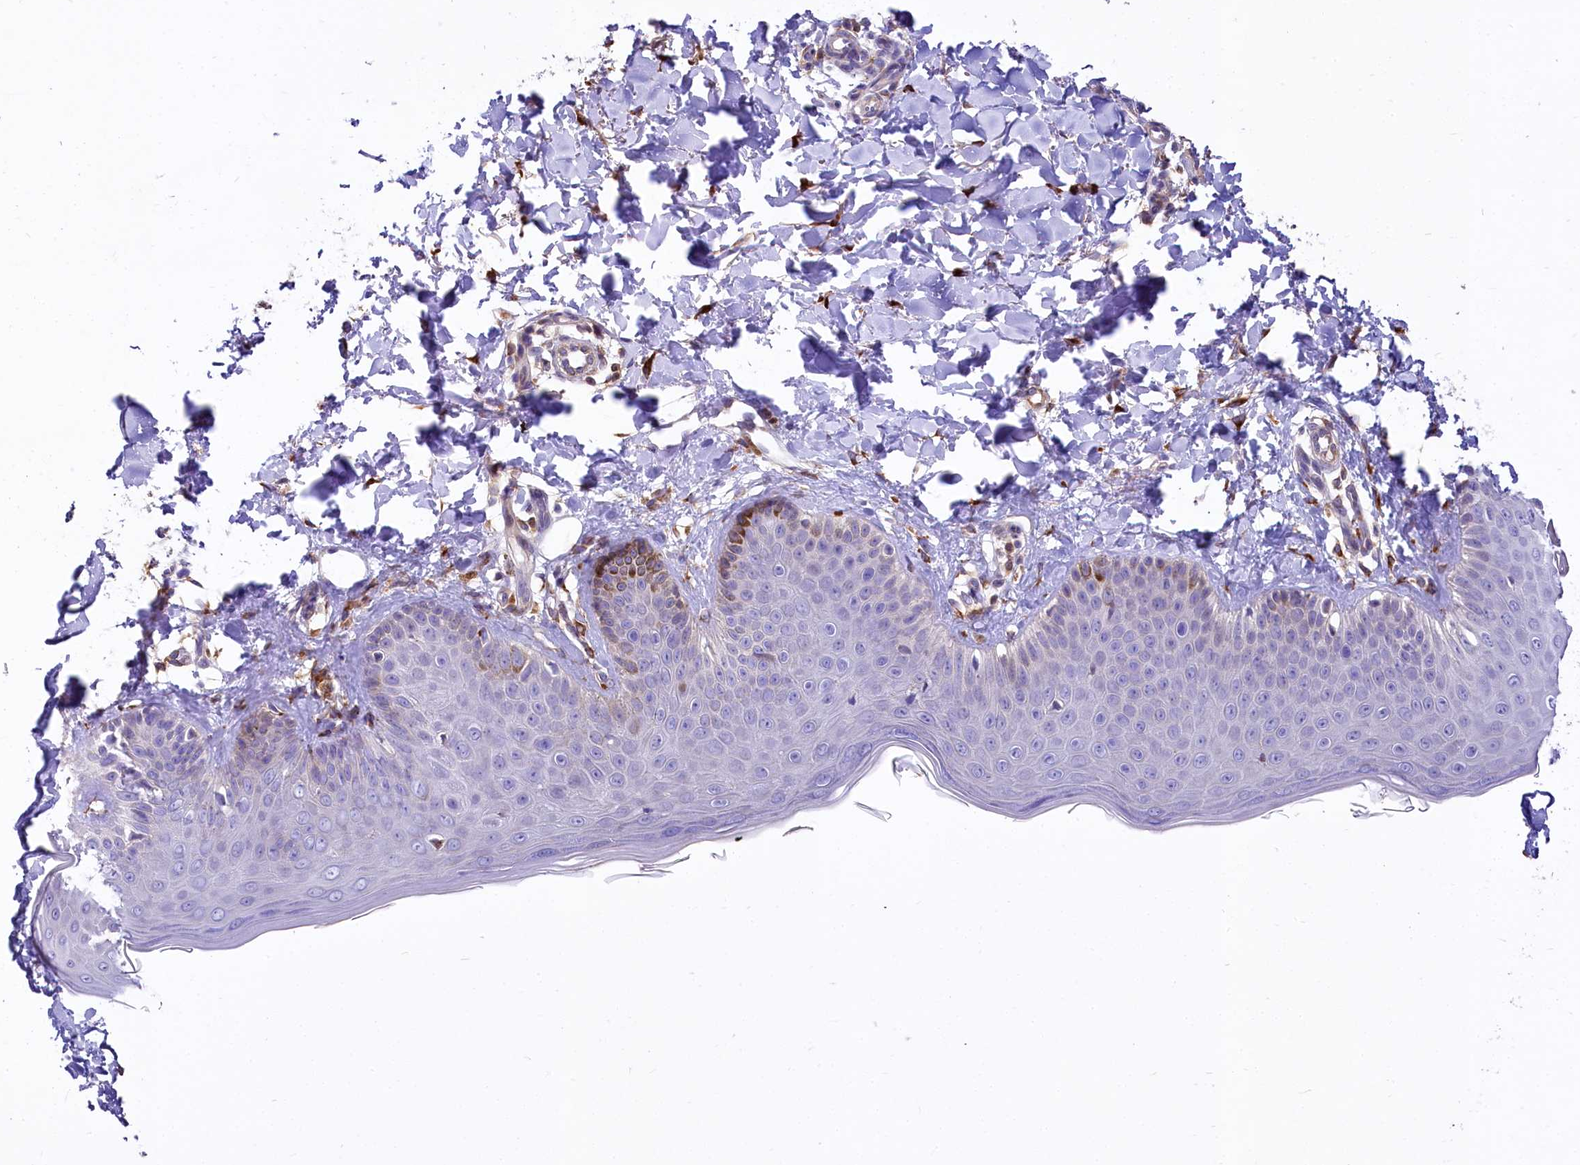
{"staining": {"intensity": "moderate", "quantity": ">75%", "location": "cytoplasmic/membranous"}, "tissue": "skin", "cell_type": "Fibroblasts", "image_type": "normal", "snomed": [{"axis": "morphology", "description": "Normal tissue, NOS"}, {"axis": "topography", "description": "Skin"}], "caption": "Unremarkable skin exhibits moderate cytoplasmic/membranous expression in about >75% of fibroblasts, visualized by immunohistochemistry.", "gene": "FCHSD2", "patient": {"sex": "male", "age": 52}}